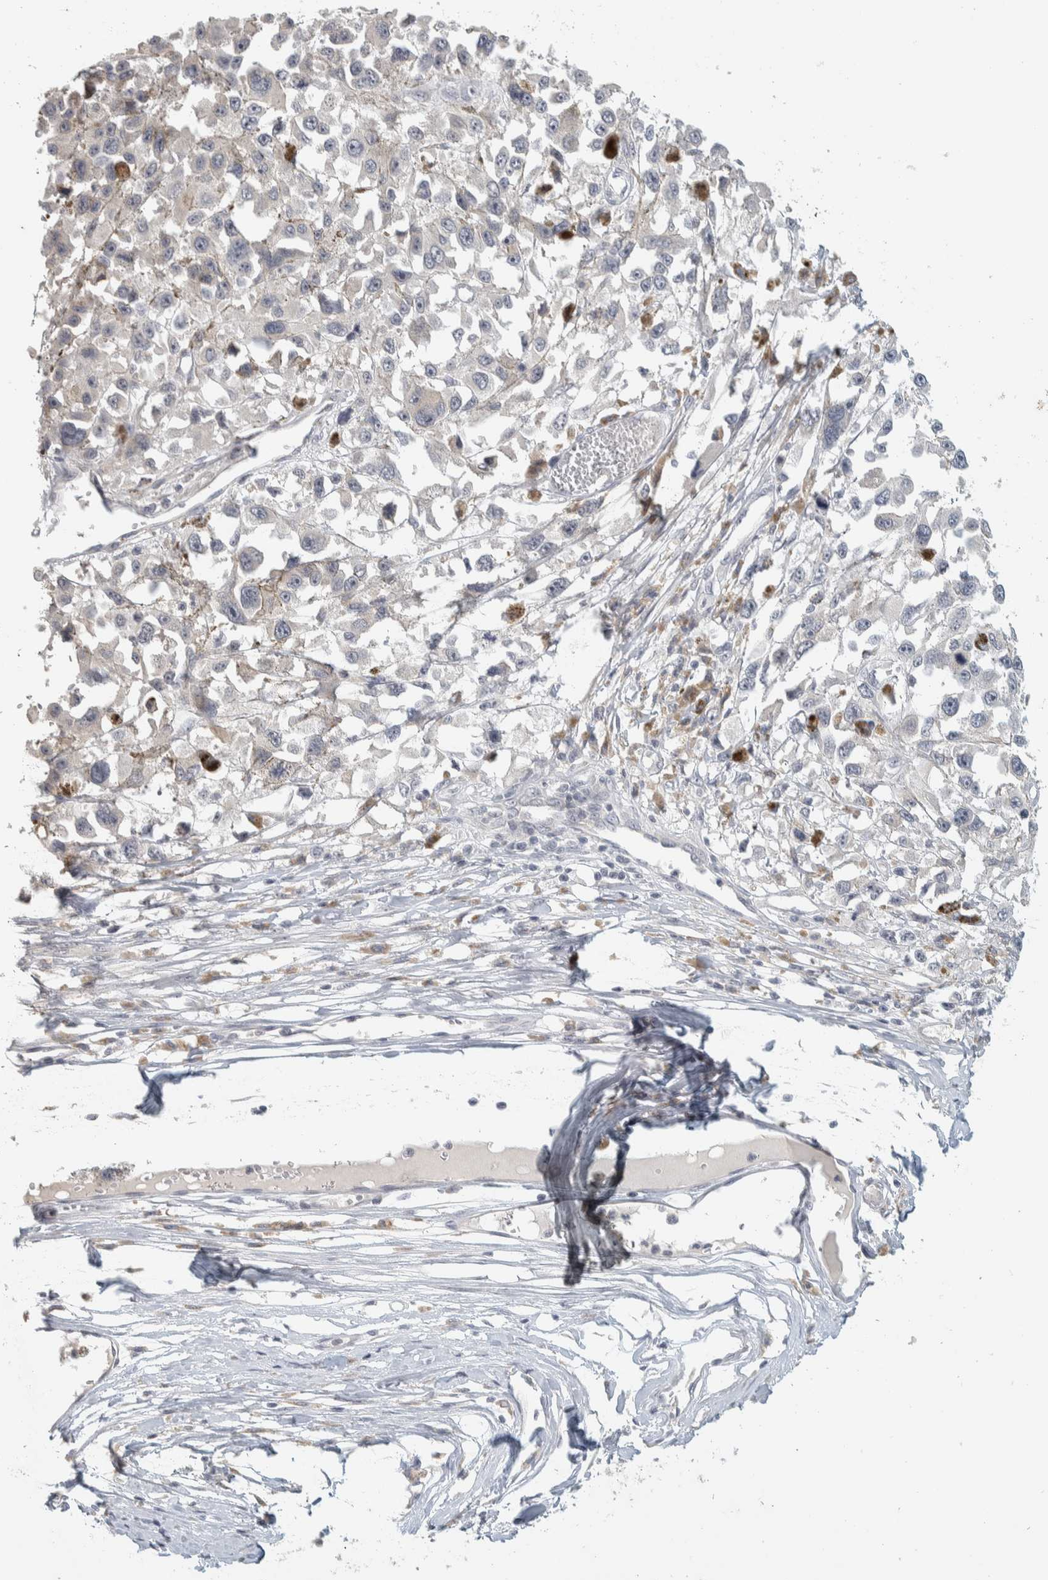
{"staining": {"intensity": "negative", "quantity": "none", "location": "none"}, "tissue": "melanoma", "cell_type": "Tumor cells", "image_type": "cancer", "snomed": [{"axis": "morphology", "description": "Malignant melanoma, Metastatic site"}, {"axis": "topography", "description": "Lymph node"}], "caption": "High magnification brightfield microscopy of malignant melanoma (metastatic site) stained with DAB (brown) and counterstained with hematoxylin (blue): tumor cells show no significant staining.", "gene": "AFP", "patient": {"sex": "male", "age": 59}}